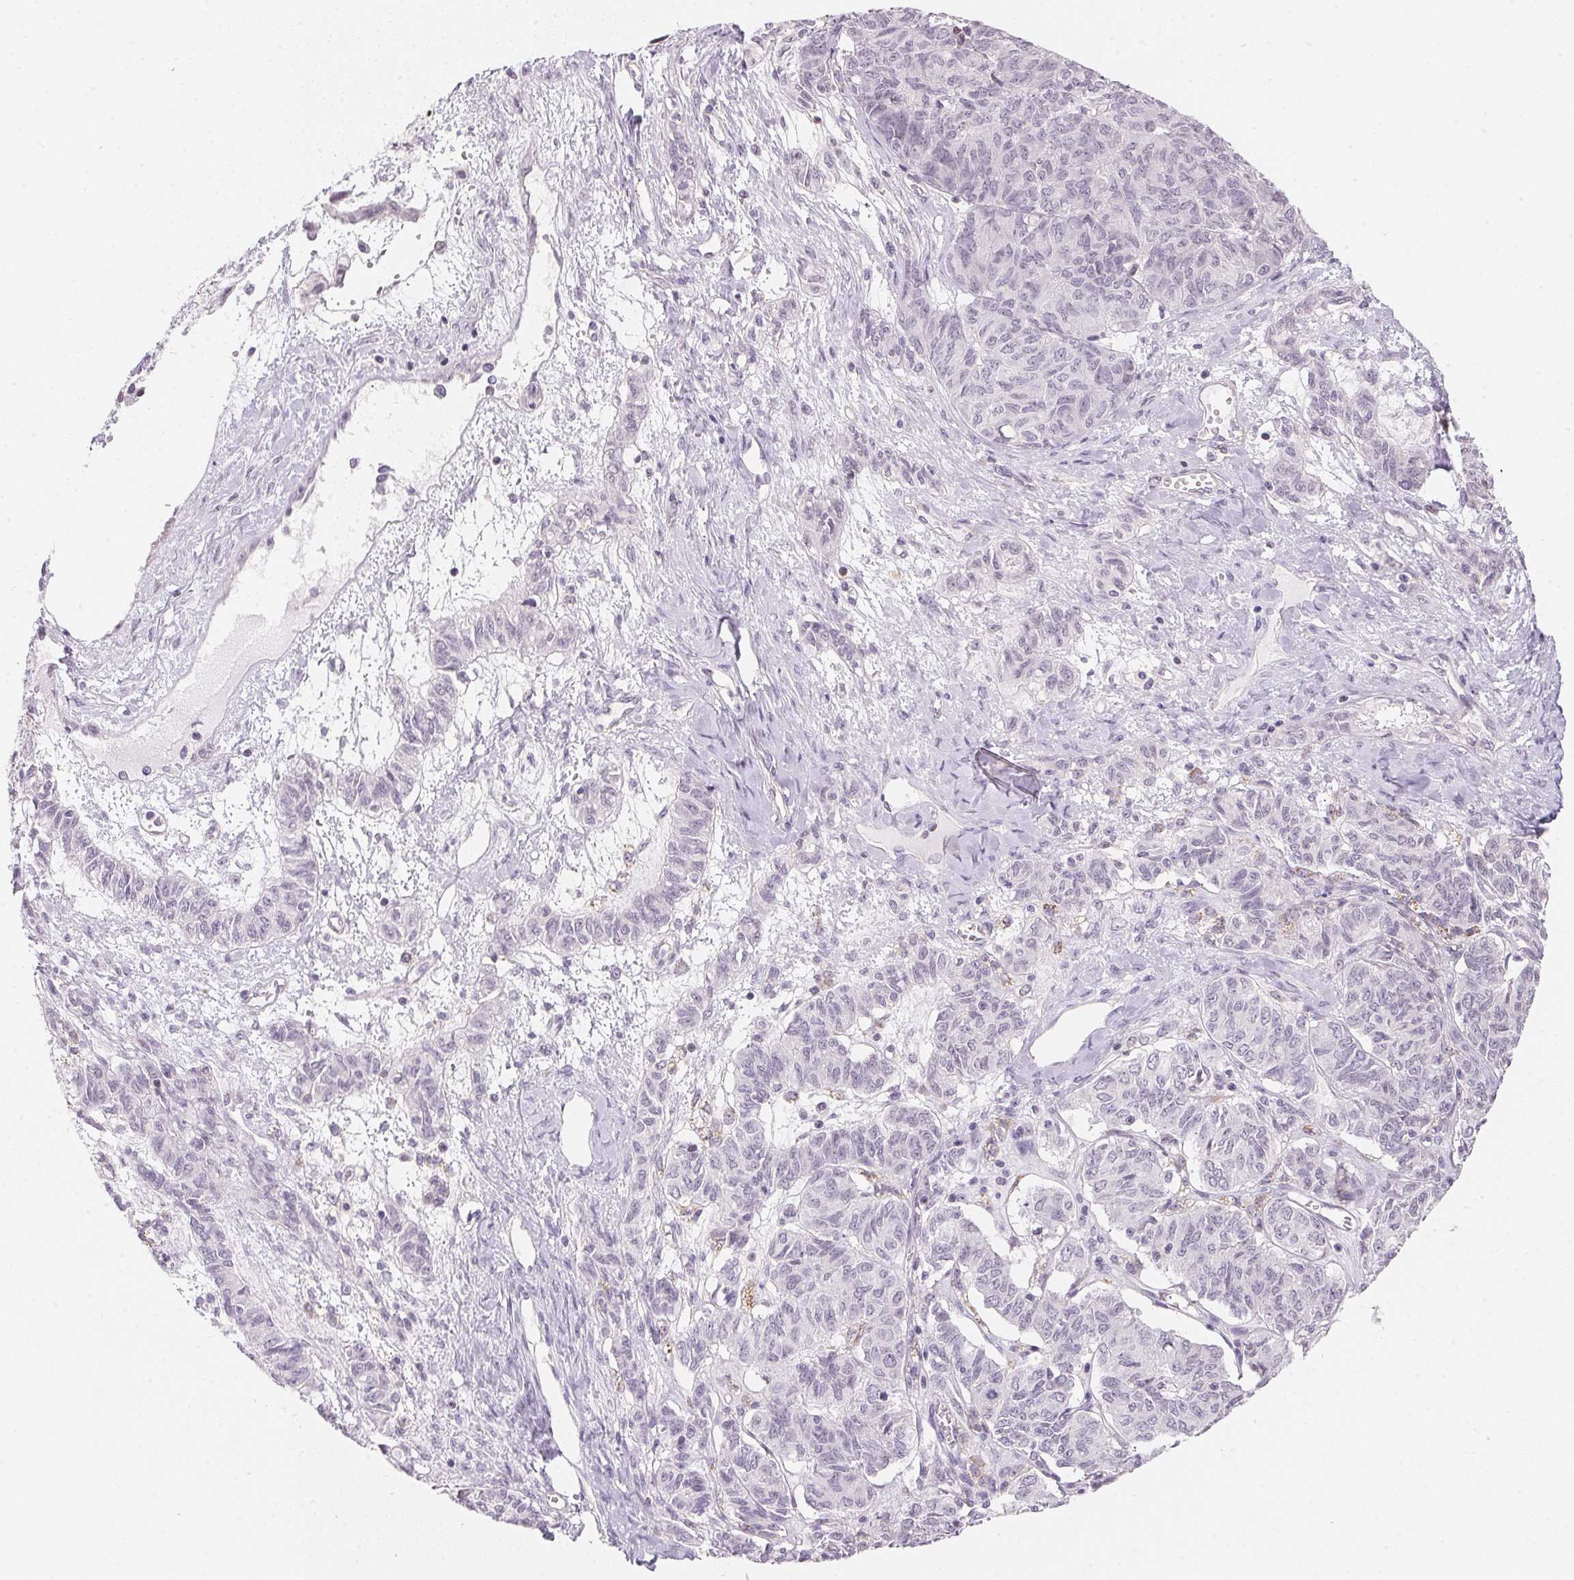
{"staining": {"intensity": "negative", "quantity": "none", "location": "none"}, "tissue": "ovarian cancer", "cell_type": "Tumor cells", "image_type": "cancer", "snomed": [{"axis": "morphology", "description": "Carcinoma, endometroid"}, {"axis": "topography", "description": "Ovary"}], "caption": "This is an immunohistochemistry image of ovarian endometroid carcinoma. There is no positivity in tumor cells.", "gene": "GIPC2", "patient": {"sex": "female", "age": 80}}